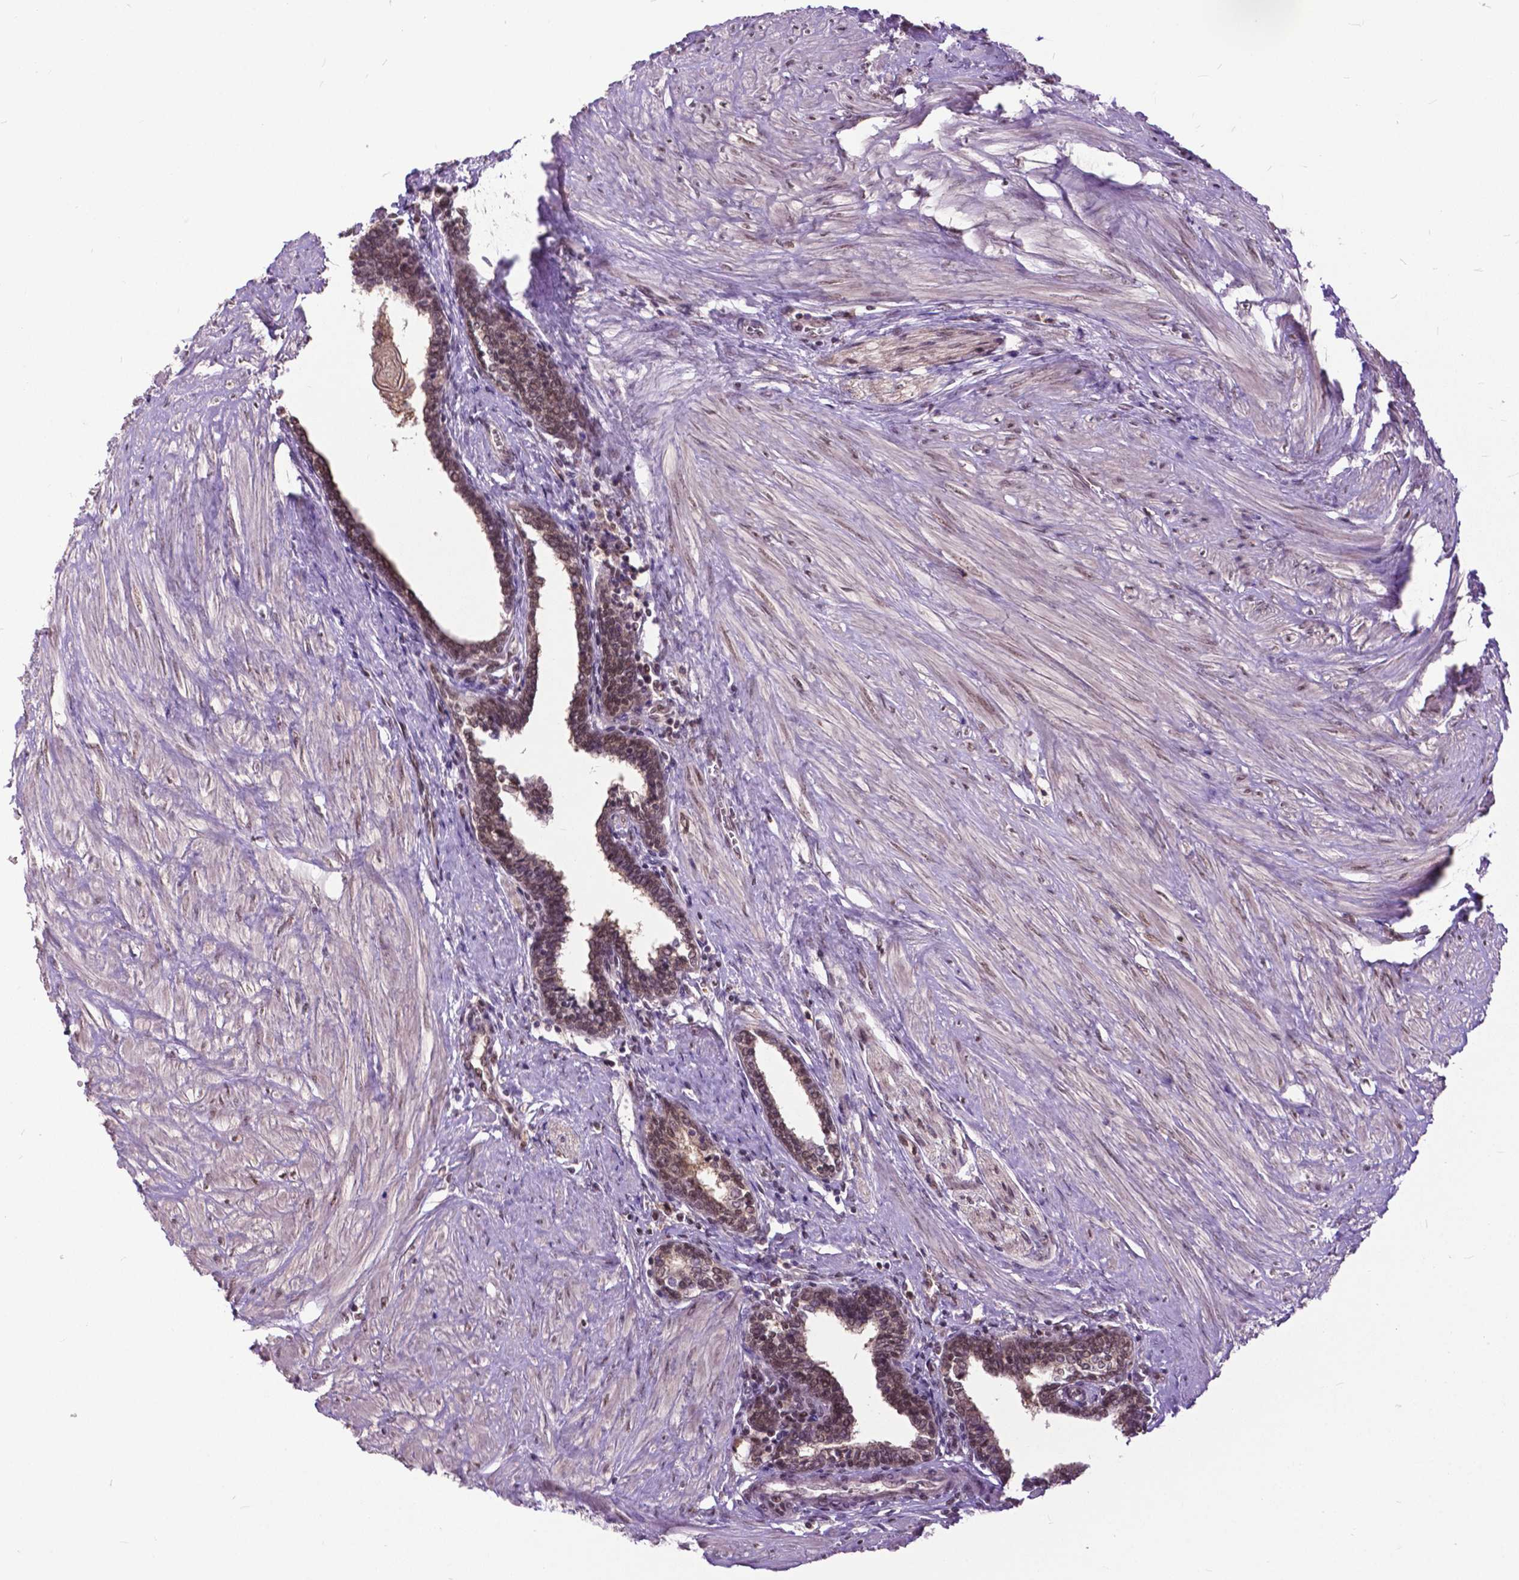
{"staining": {"intensity": "moderate", "quantity": "25%-75%", "location": "nuclear"}, "tissue": "prostate", "cell_type": "Glandular cells", "image_type": "normal", "snomed": [{"axis": "morphology", "description": "Normal tissue, NOS"}, {"axis": "topography", "description": "Prostate"}], "caption": "Protein staining by immunohistochemistry shows moderate nuclear positivity in about 25%-75% of glandular cells in unremarkable prostate.", "gene": "FAF1", "patient": {"sex": "male", "age": 55}}